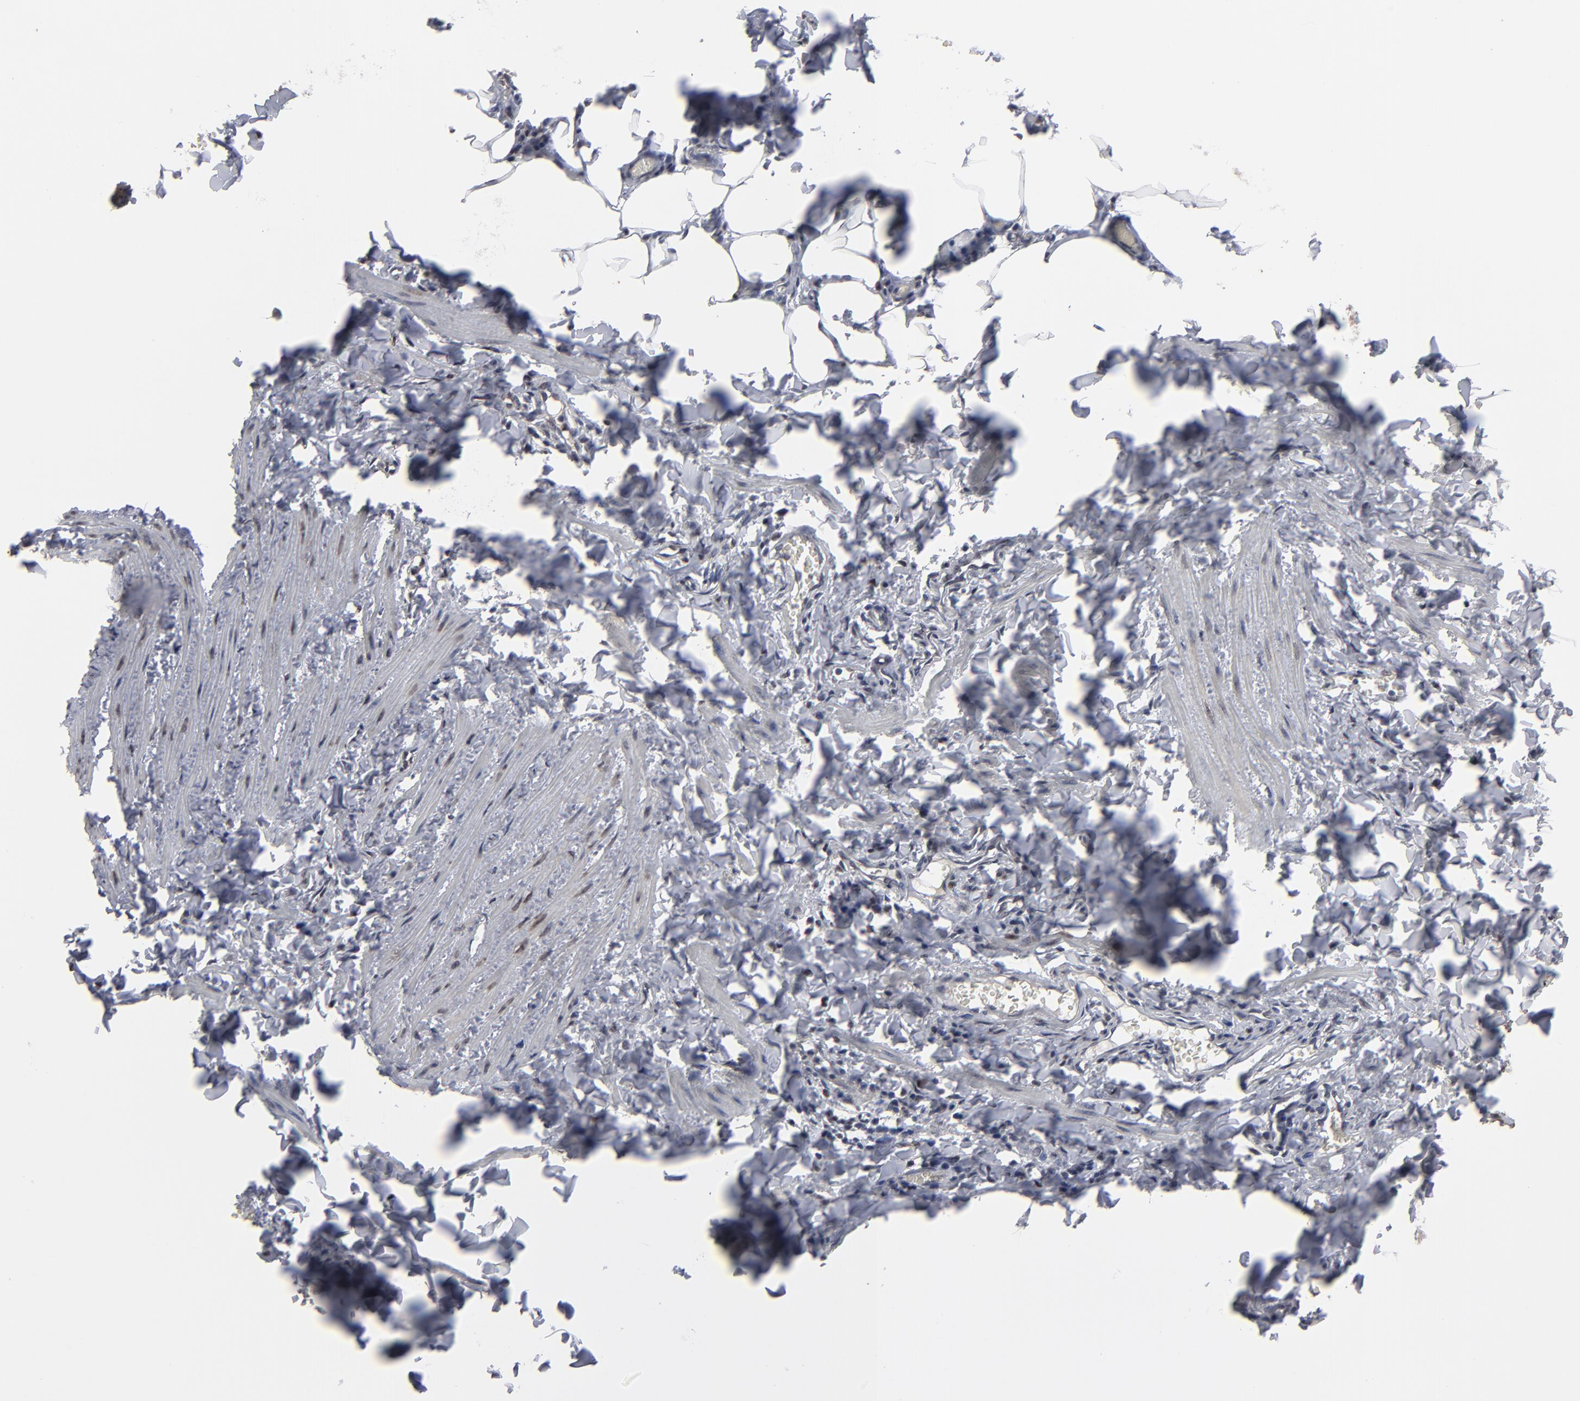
{"staining": {"intensity": "moderate", "quantity": ">75%", "location": "nuclear"}, "tissue": "adipose tissue", "cell_type": "Adipocytes", "image_type": "normal", "snomed": [{"axis": "morphology", "description": "Normal tissue, NOS"}, {"axis": "topography", "description": "Vascular tissue"}], "caption": "IHC (DAB) staining of normal adipose tissue exhibits moderate nuclear protein positivity in approximately >75% of adipocytes. (DAB IHC, brown staining for protein, blue staining for nuclei).", "gene": "BAZ1A", "patient": {"sex": "male", "age": 41}}